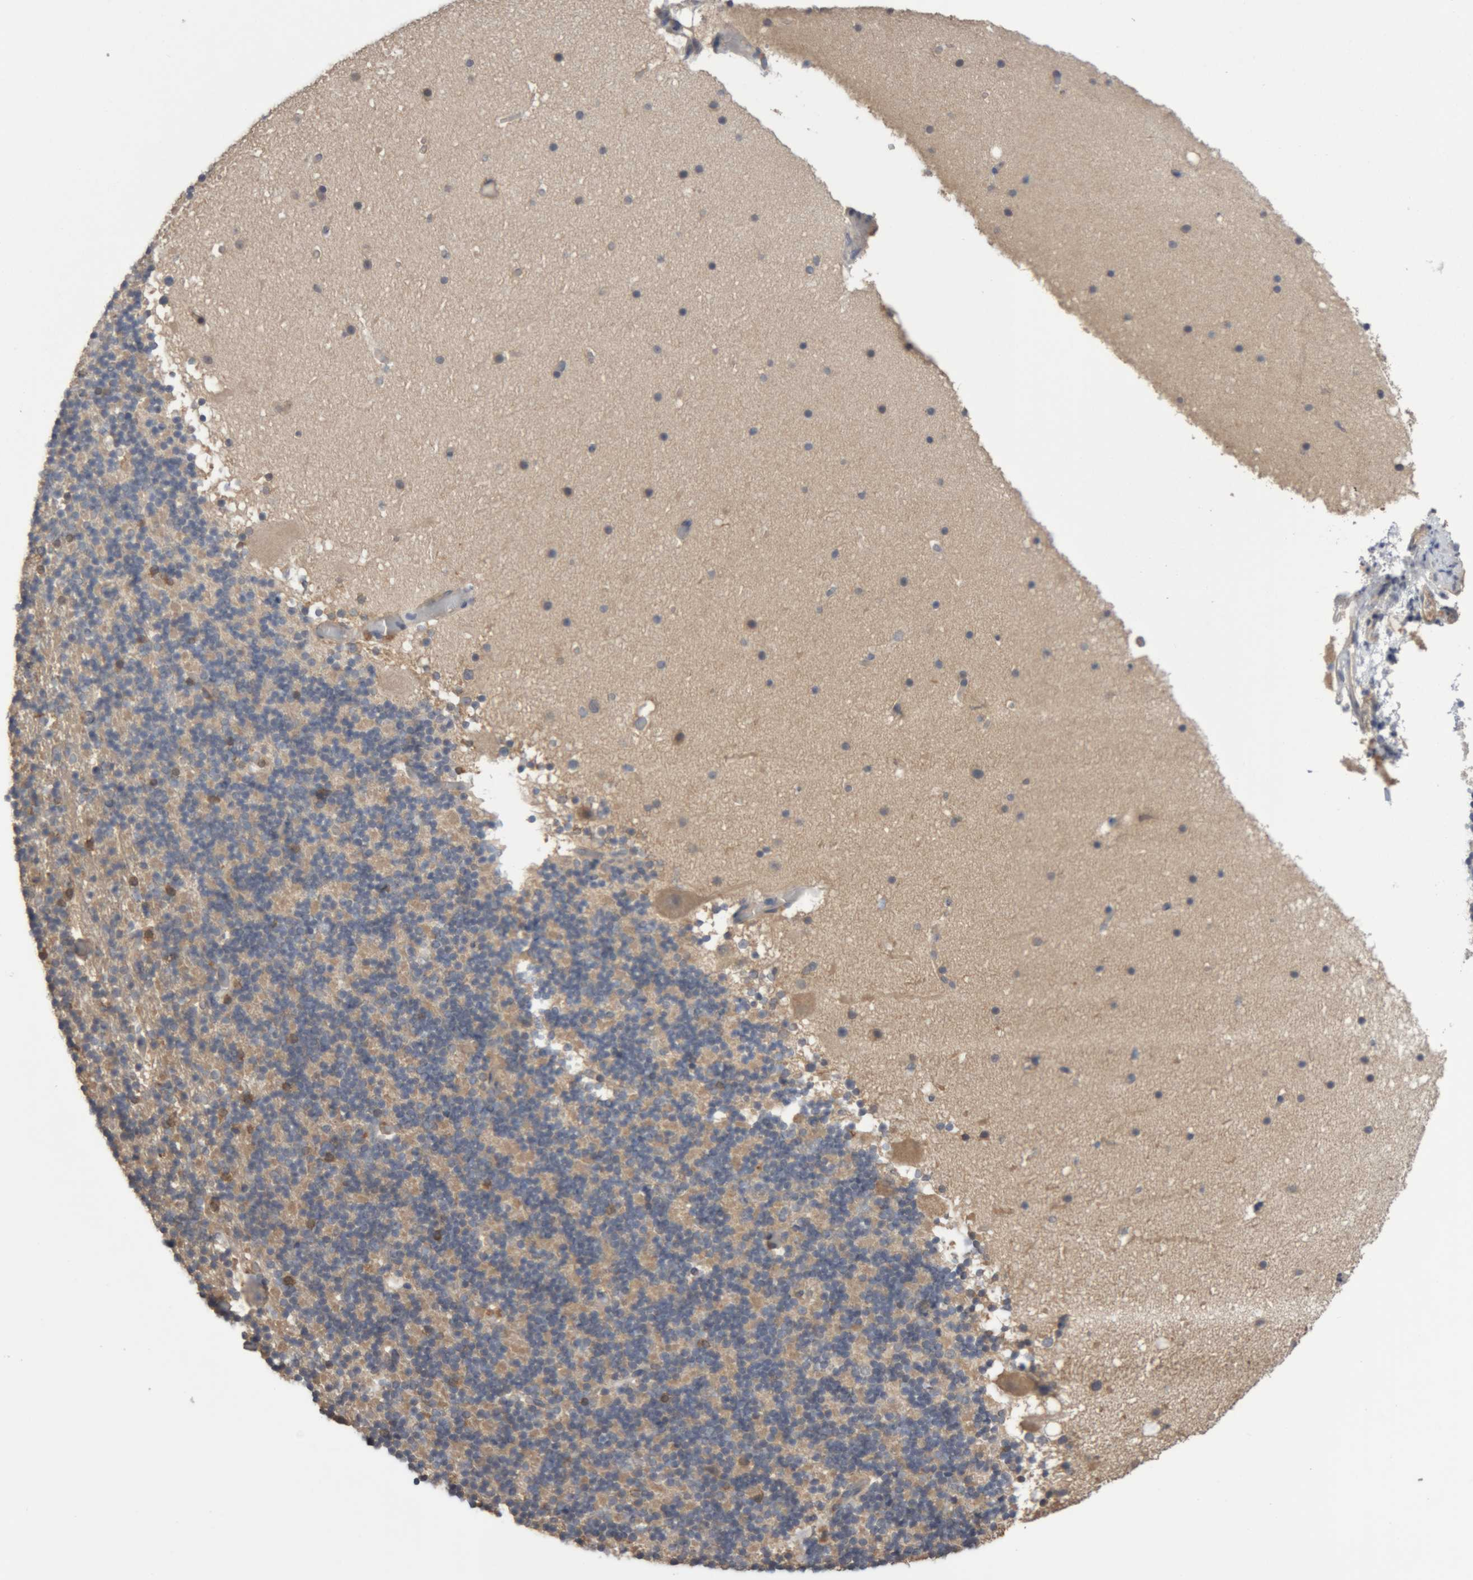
{"staining": {"intensity": "weak", "quantity": "25%-75%", "location": "cytoplasmic/membranous"}, "tissue": "cerebellum", "cell_type": "Cells in granular layer", "image_type": "normal", "snomed": [{"axis": "morphology", "description": "Normal tissue, NOS"}, {"axis": "topography", "description": "Cerebellum"}], "caption": "This is an image of immunohistochemistry staining of benign cerebellum, which shows weak staining in the cytoplasmic/membranous of cells in granular layer.", "gene": "TMED7", "patient": {"sex": "male", "age": 57}}